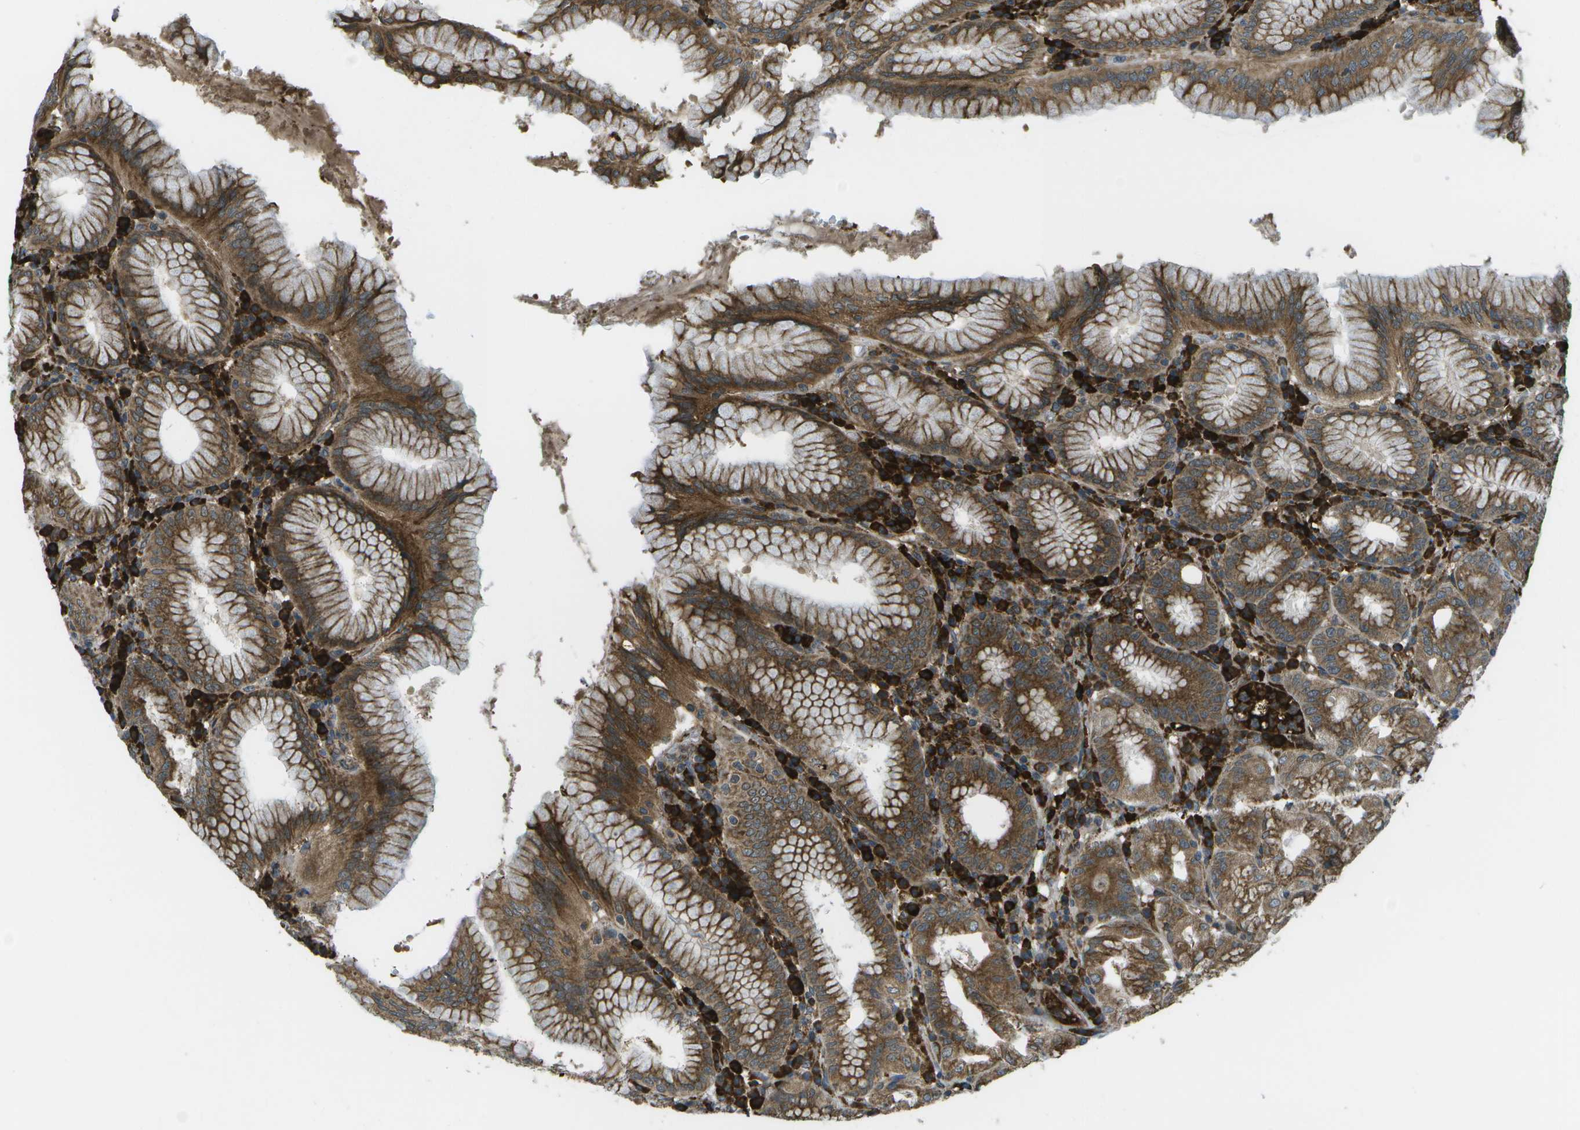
{"staining": {"intensity": "strong", "quantity": ">75%", "location": "cytoplasmic/membranous"}, "tissue": "stomach", "cell_type": "Glandular cells", "image_type": "normal", "snomed": [{"axis": "morphology", "description": "Normal tissue, NOS"}, {"axis": "topography", "description": "Stomach"}, {"axis": "topography", "description": "Stomach, lower"}], "caption": "This histopathology image exhibits immunohistochemistry (IHC) staining of normal human stomach, with high strong cytoplasmic/membranous expression in about >75% of glandular cells.", "gene": "USP30", "patient": {"sex": "female", "age": 56}}